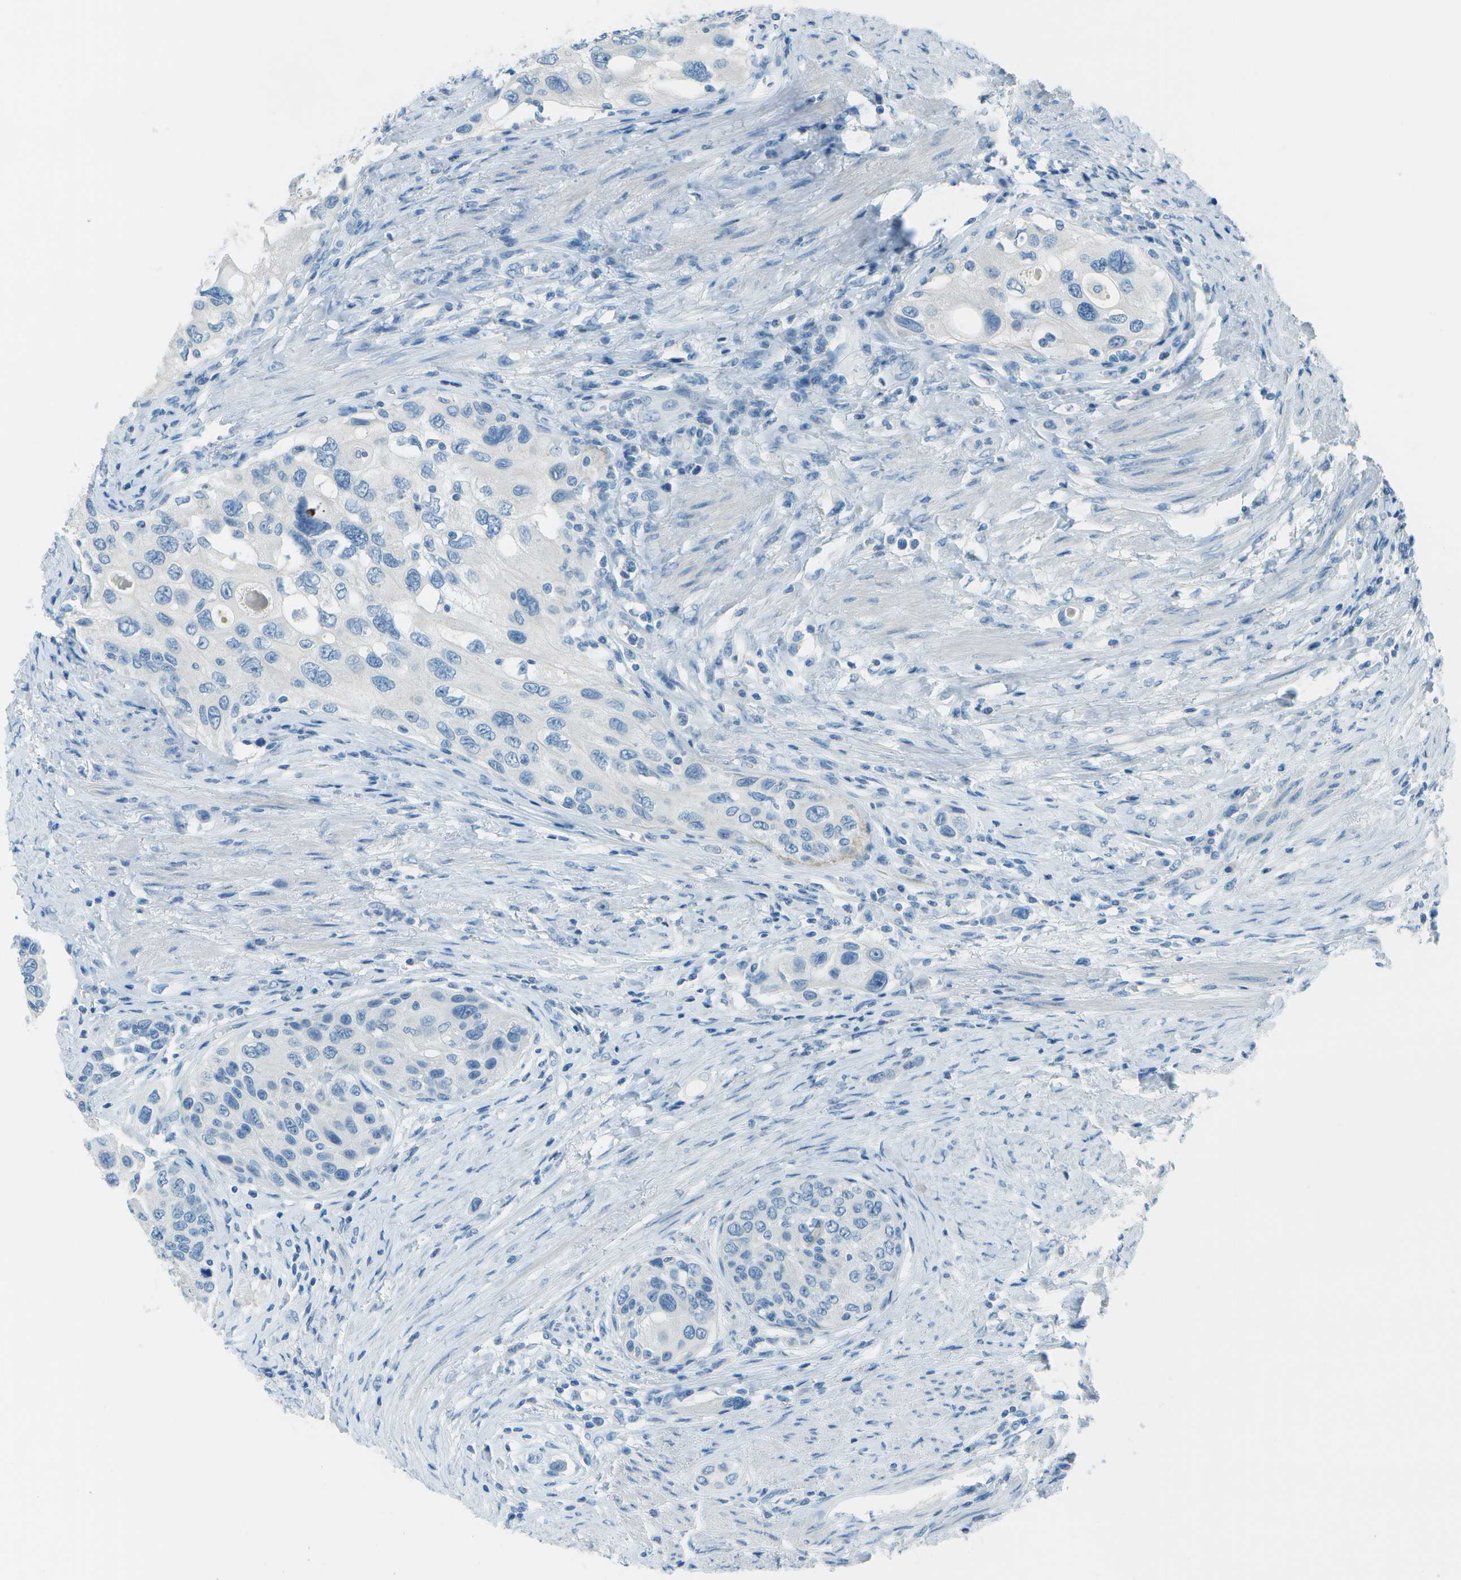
{"staining": {"intensity": "negative", "quantity": "none", "location": "none"}, "tissue": "urothelial cancer", "cell_type": "Tumor cells", "image_type": "cancer", "snomed": [{"axis": "morphology", "description": "Urothelial carcinoma, High grade"}, {"axis": "topography", "description": "Urinary bladder"}], "caption": "Immunohistochemical staining of human urothelial carcinoma (high-grade) exhibits no significant staining in tumor cells.", "gene": "FGF1", "patient": {"sex": "female", "age": 56}}